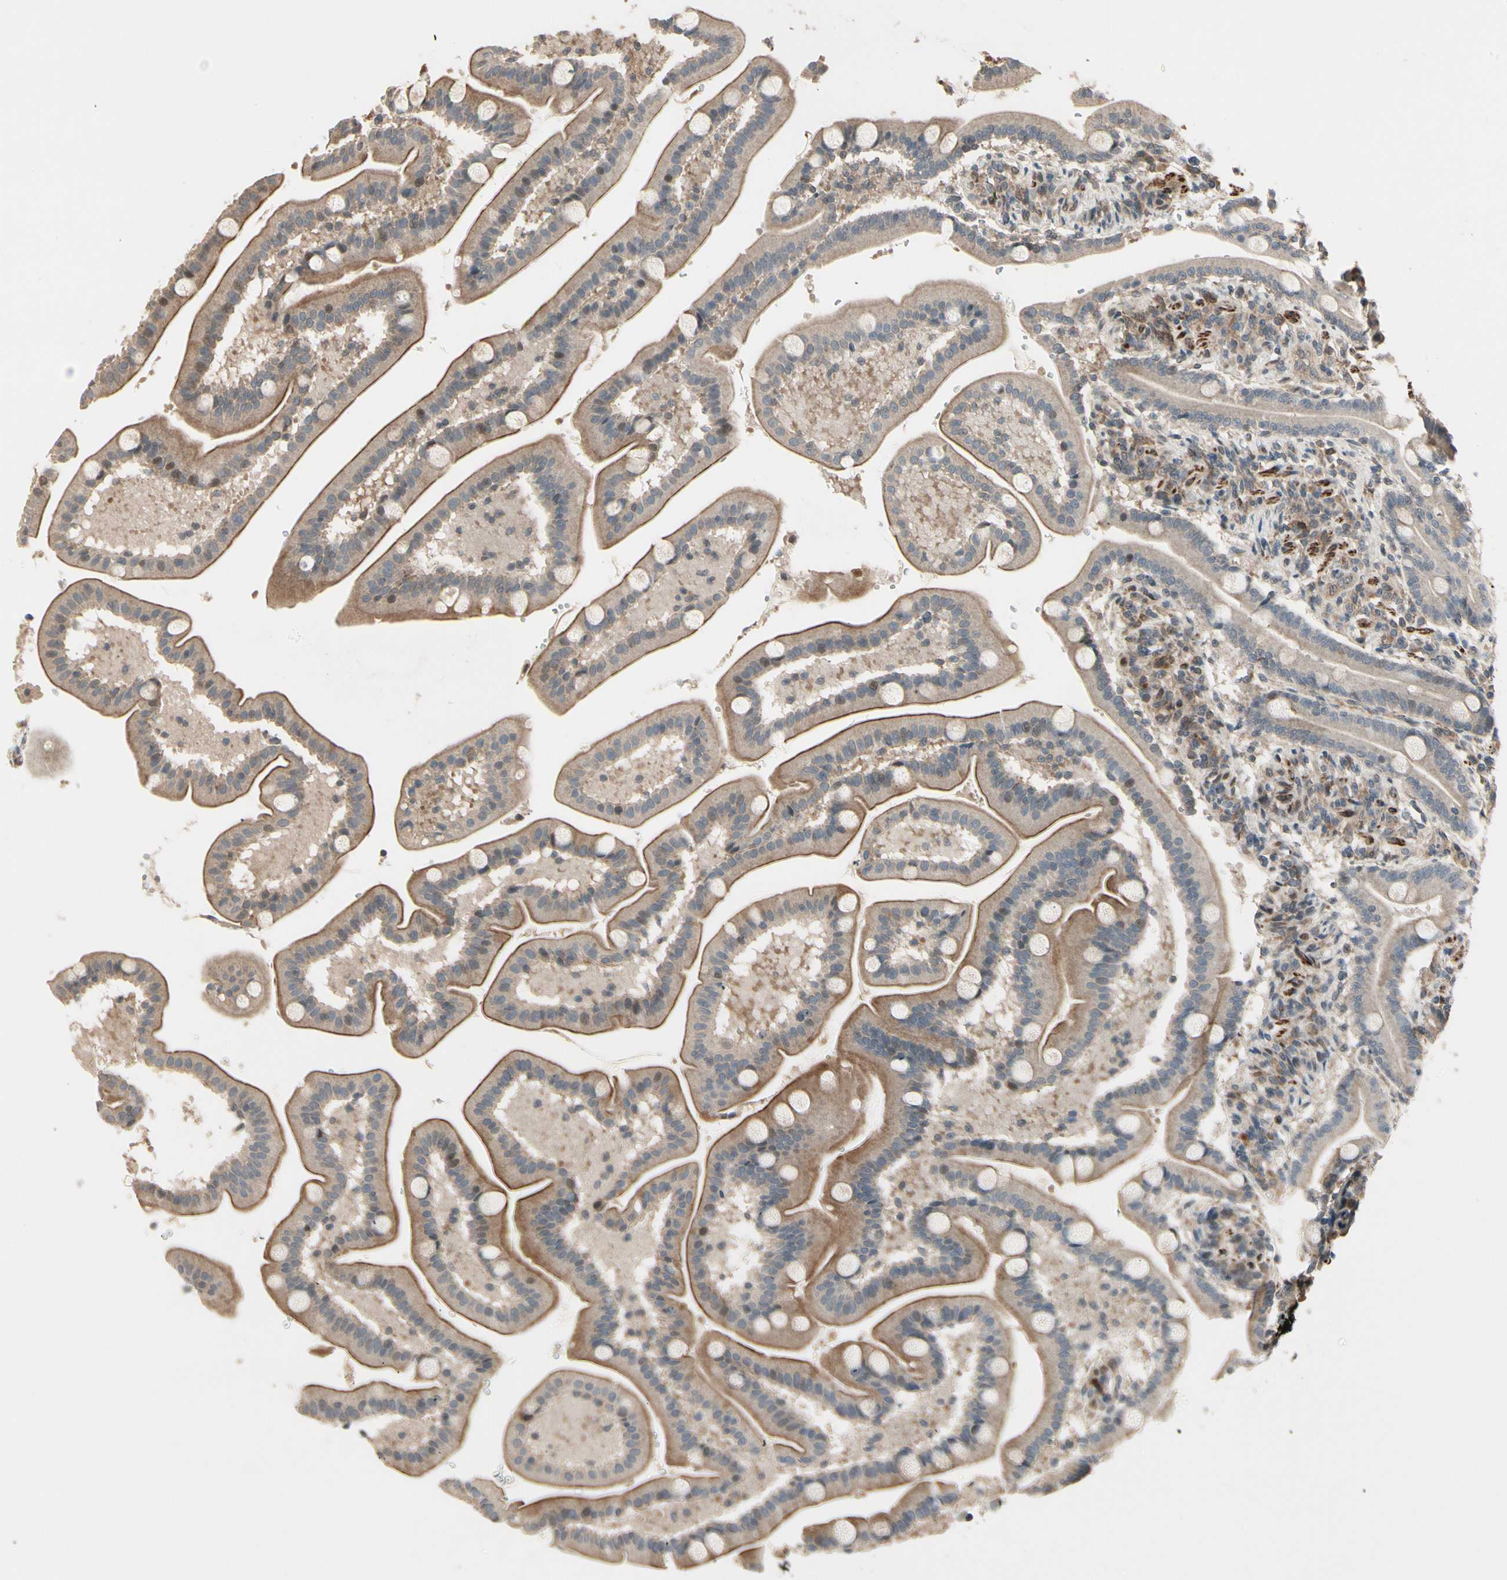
{"staining": {"intensity": "moderate", "quantity": ">75%", "location": "cytoplasmic/membranous"}, "tissue": "duodenum", "cell_type": "Glandular cells", "image_type": "normal", "snomed": [{"axis": "morphology", "description": "Normal tissue, NOS"}, {"axis": "topography", "description": "Duodenum"}], "caption": "Duodenum stained for a protein demonstrates moderate cytoplasmic/membranous positivity in glandular cells. The protein is stained brown, and the nuclei are stained in blue (DAB IHC with brightfield microscopy, high magnification).", "gene": "SVBP", "patient": {"sex": "male", "age": 54}}